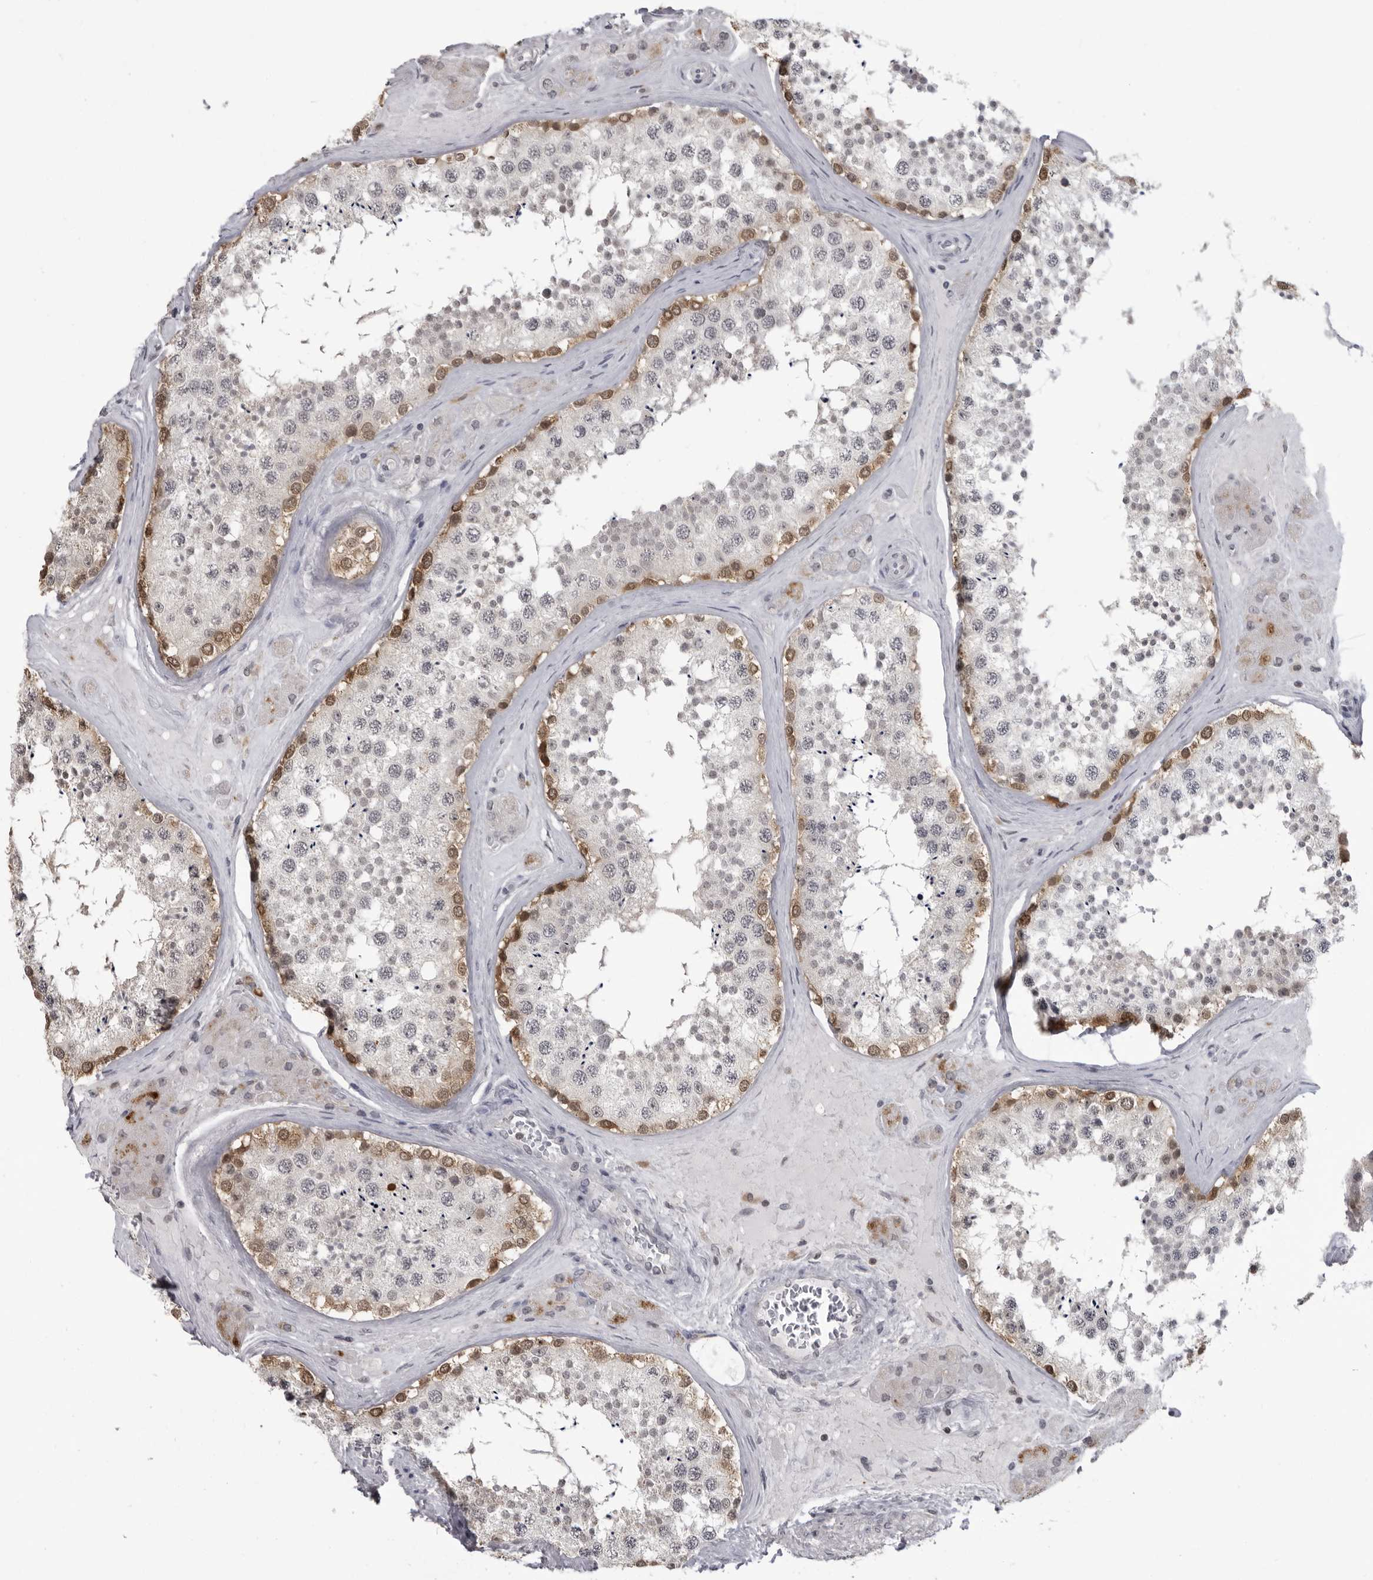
{"staining": {"intensity": "moderate", "quantity": "<25%", "location": "cytoplasmic/membranous,nuclear"}, "tissue": "testis", "cell_type": "Cells in seminiferous ducts", "image_type": "normal", "snomed": [{"axis": "morphology", "description": "Normal tissue, NOS"}, {"axis": "topography", "description": "Testis"}], "caption": "IHC histopathology image of normal human testis stained for a protein (brown), which demonstrates low levels of moderate cytoplasmic/membranous,nuclear staining in about <25% of cells in seminiferous ducts.", "gene": "PDCL3", "patient": {"sex": "male", "age": 46}}